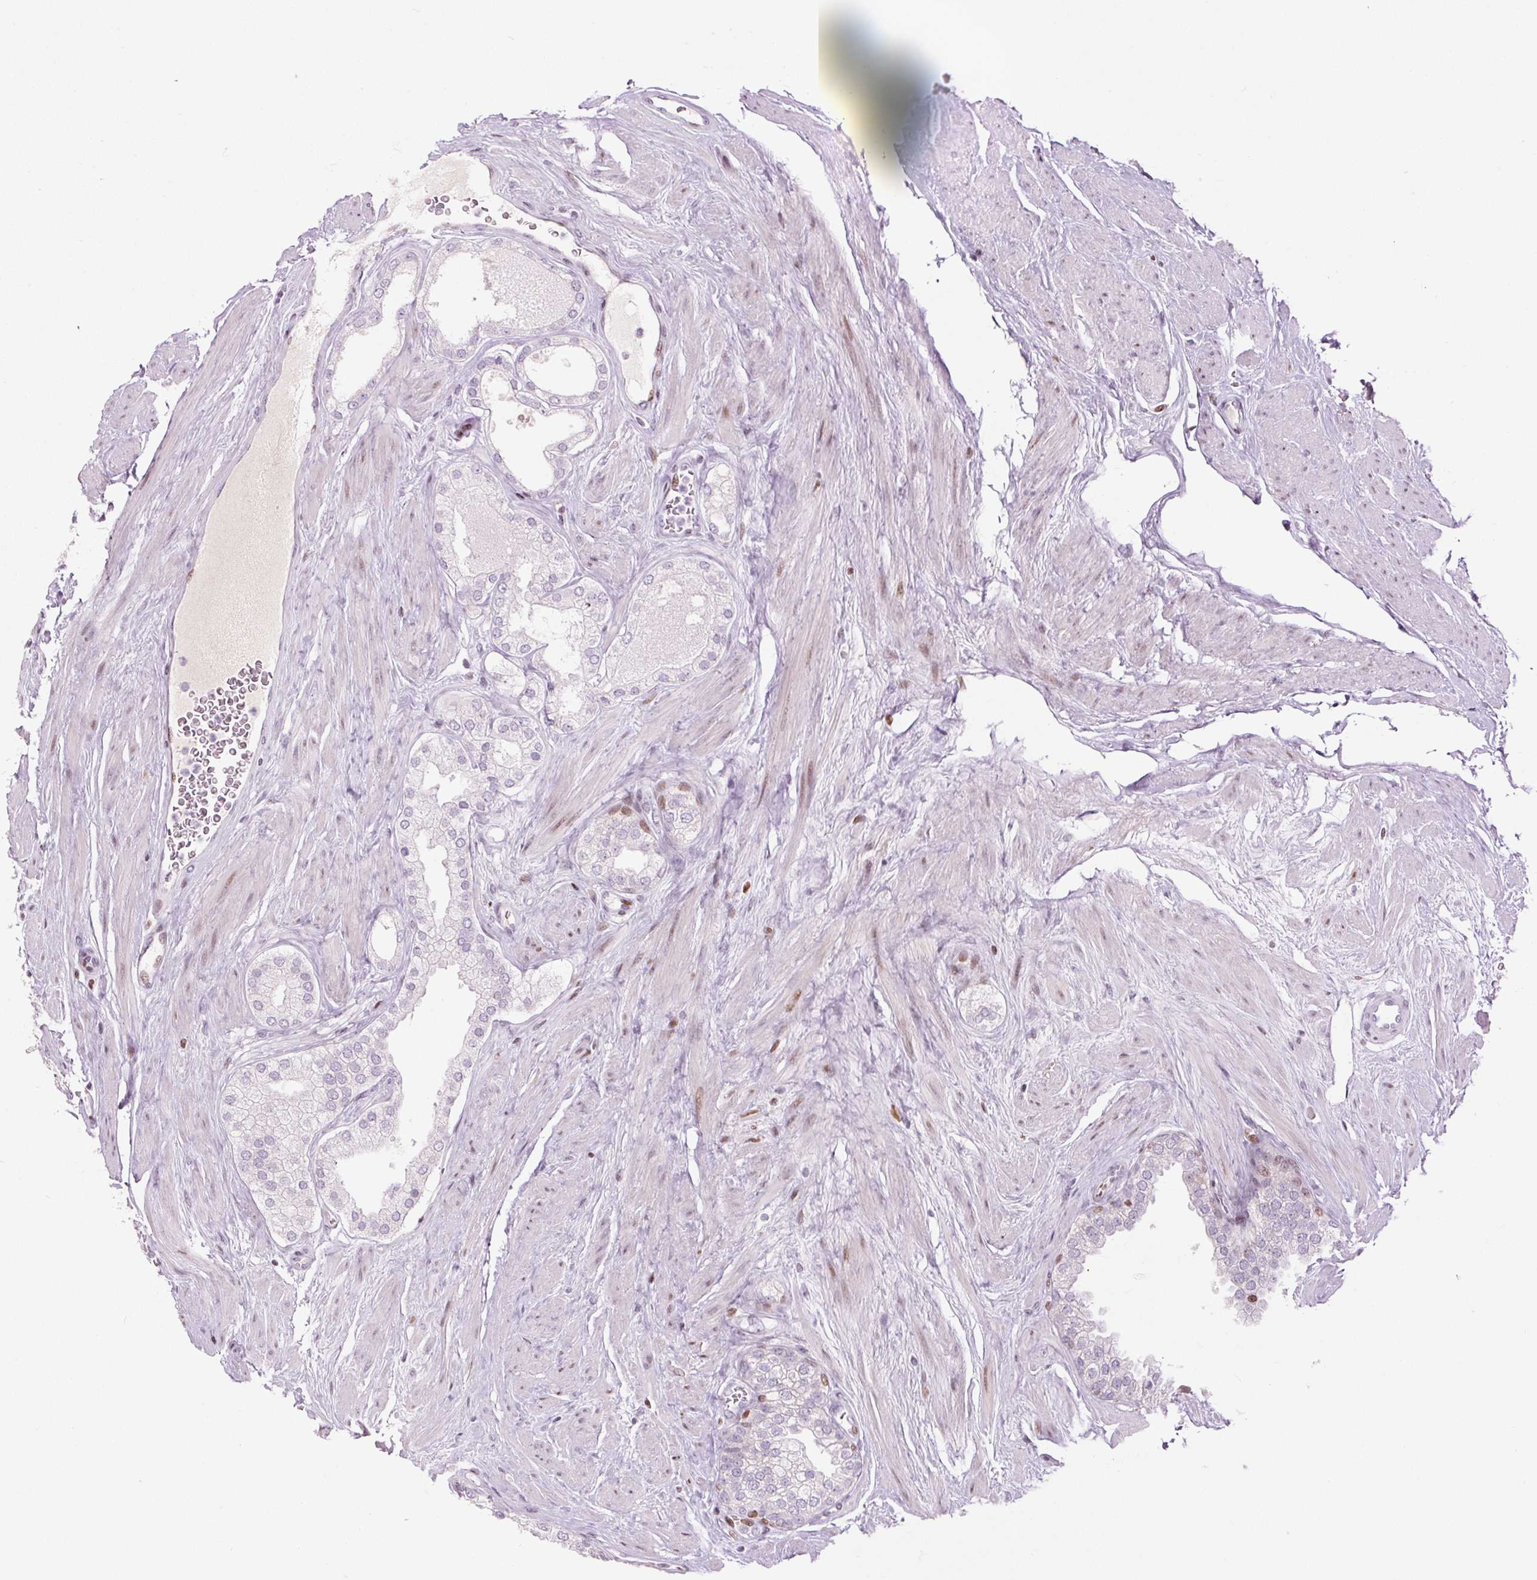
{"staining": {"intensity": "moderate", "quantity": "<25%", "location": "nuclear"}, "tissue": "prostate cancer", "cell_type": "Tumor cells", "image_type": "cancer", "snomed": [{"axis": "morphology", "description": "Adenocarcinoma, Low grade"}, {"axis": "topography", "description": "Prostate"}], "caption": "Immunohistochemistry micrograph of prostate low-grade adenocarcinoma stained for a protein (brown), which displays low levels of moderate nuclear staining in about <25% of tumor cells.", "gene": "TMEM177", "patient": {"sex": "male", "age": 42}}